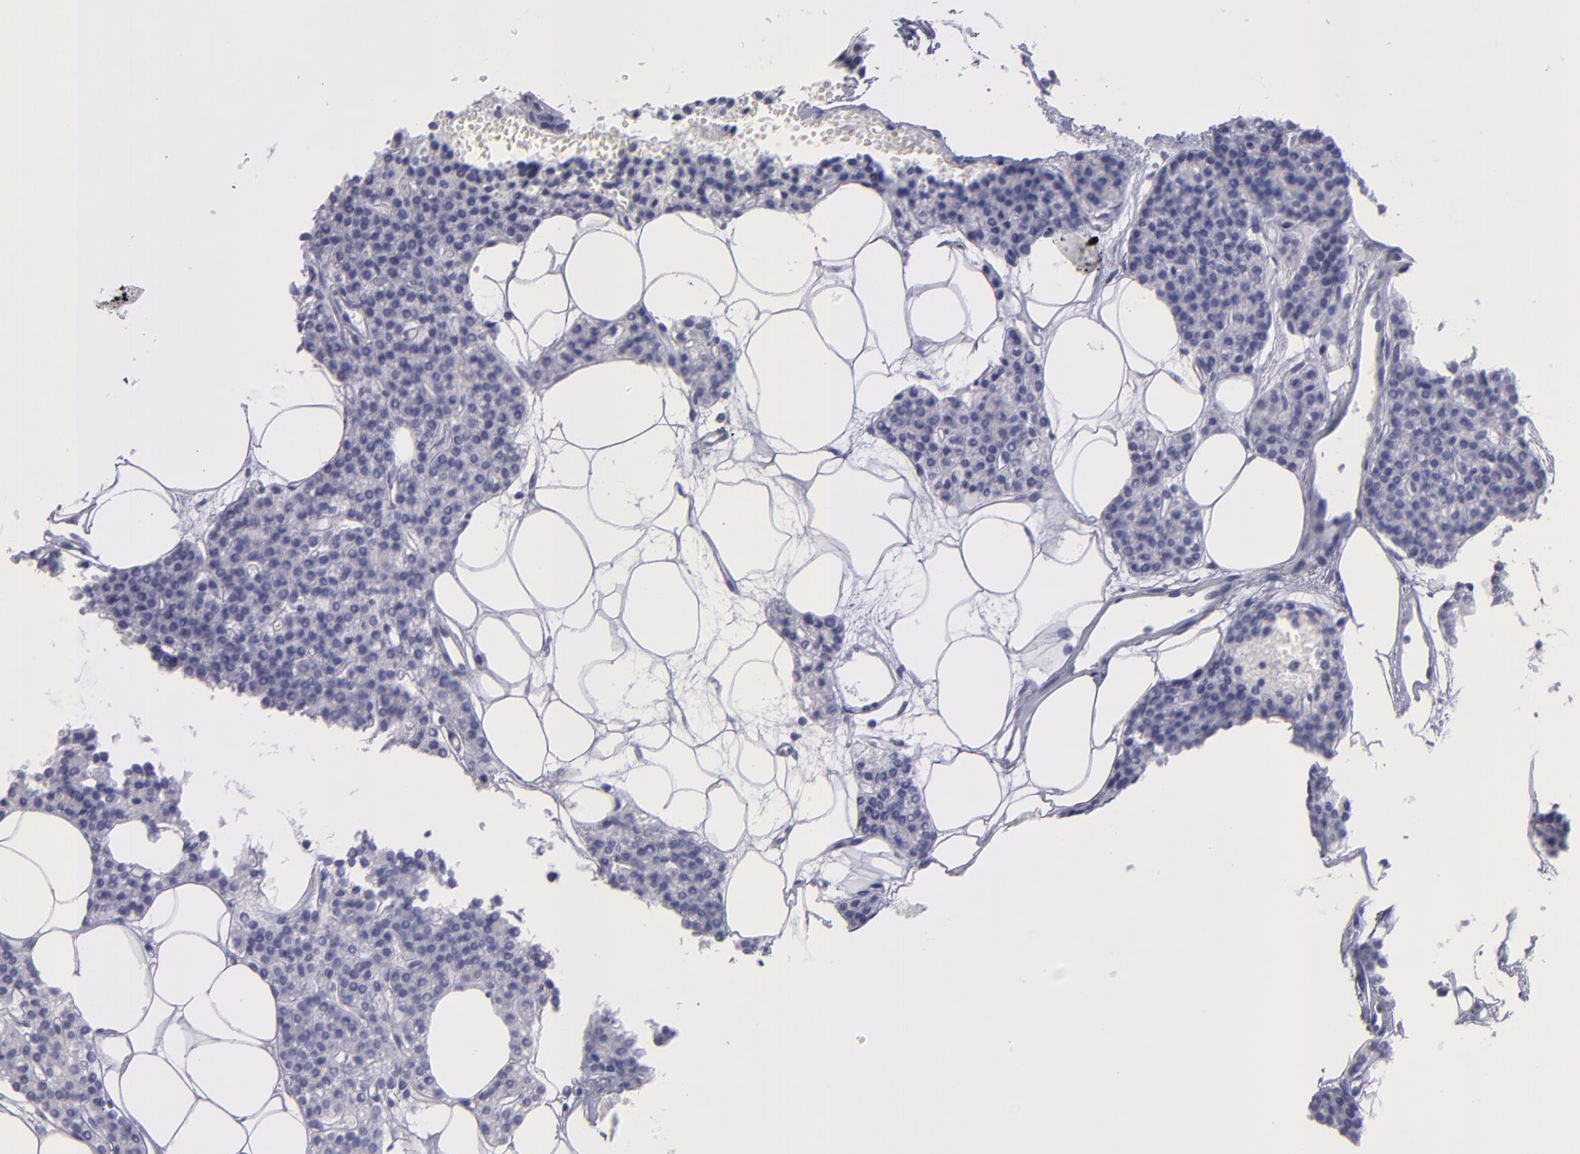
{"staining": {"intensity": "negative", "quantity": "none", "location": "none"}, "tissue": "parathyroid gland", "cell_type": "Glandular cells", "image_type": "normal", "snomed": [{"axis": "morphology", "description": "Normal tissue, NOS"}, {"axis": "topography", "description": "Parathyroid gland"}], "caption": "High power microscopy photomicrograph of an IHC histopathology image of unremarkable parathyroid gland, revealing no significant expression in glandular cells.", "gene": "MB", "patient": {"sex": "male", "age": 24}}